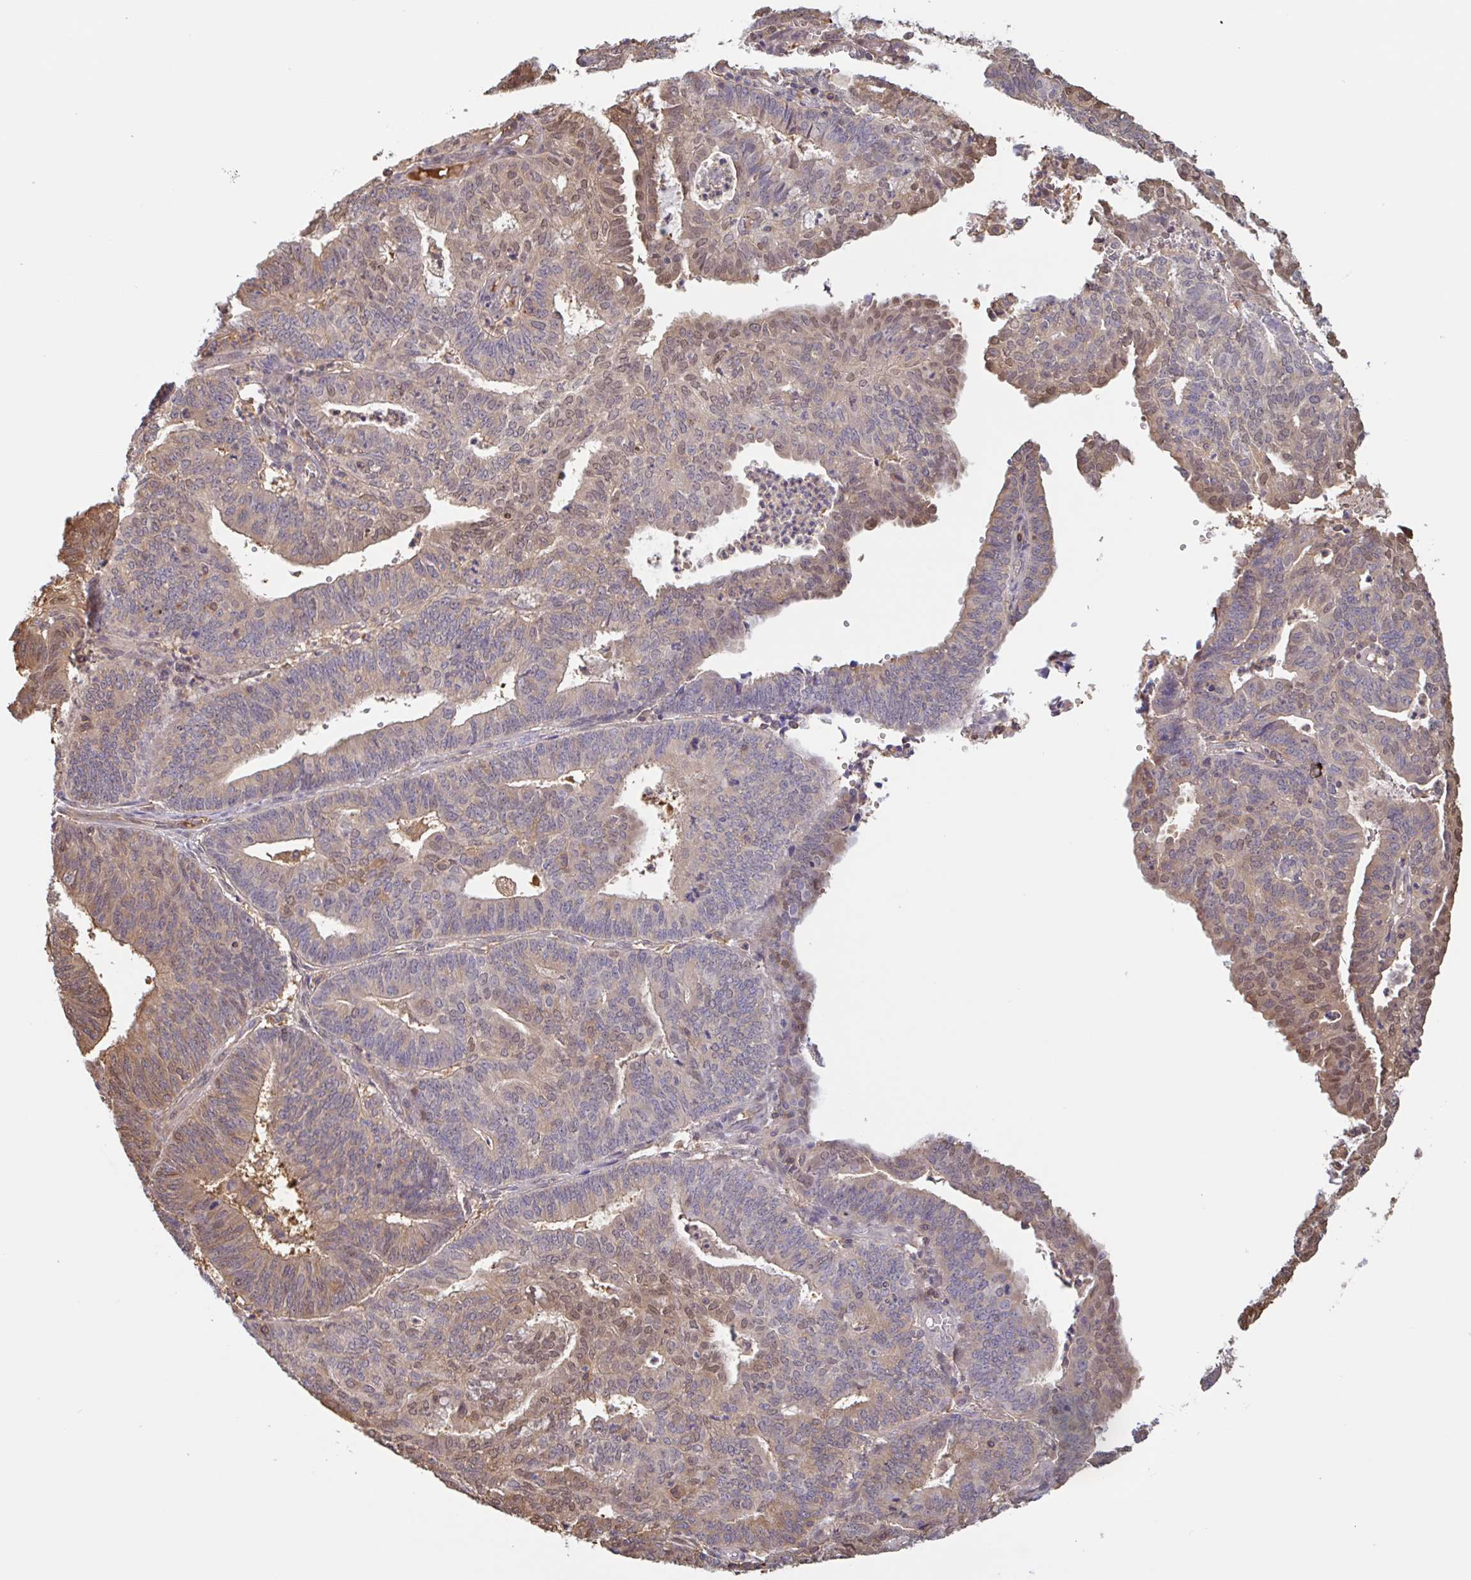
{"staining": {"intensity": "moderate", "quantity": "<25%", "location": "cytoplasmic/membranous,nuclear"}, "tissue": "endometrial cancer", "cell_type": "Tumor cells", "image_type": "cancer", "snomed": [{"axis": "morphology", "description": "Adenocarcinoma, NOS"}, {"axis": "topography", "description": "Endometrium"}], "caption": "Immunohistochemistry histopathology image of neoplastic tissue: human endometrial adenocarcinoma stained using immunohistochemistry reveals low levels of moderate protein expression localized specifically in the cytoplasmic/membranous and nuclear of tumor cells, appearing as a cytoplasmic/membranous and nuclear brown color.", "gene": "OTOP2", "patient": {"sex": "female", "age": 61}}